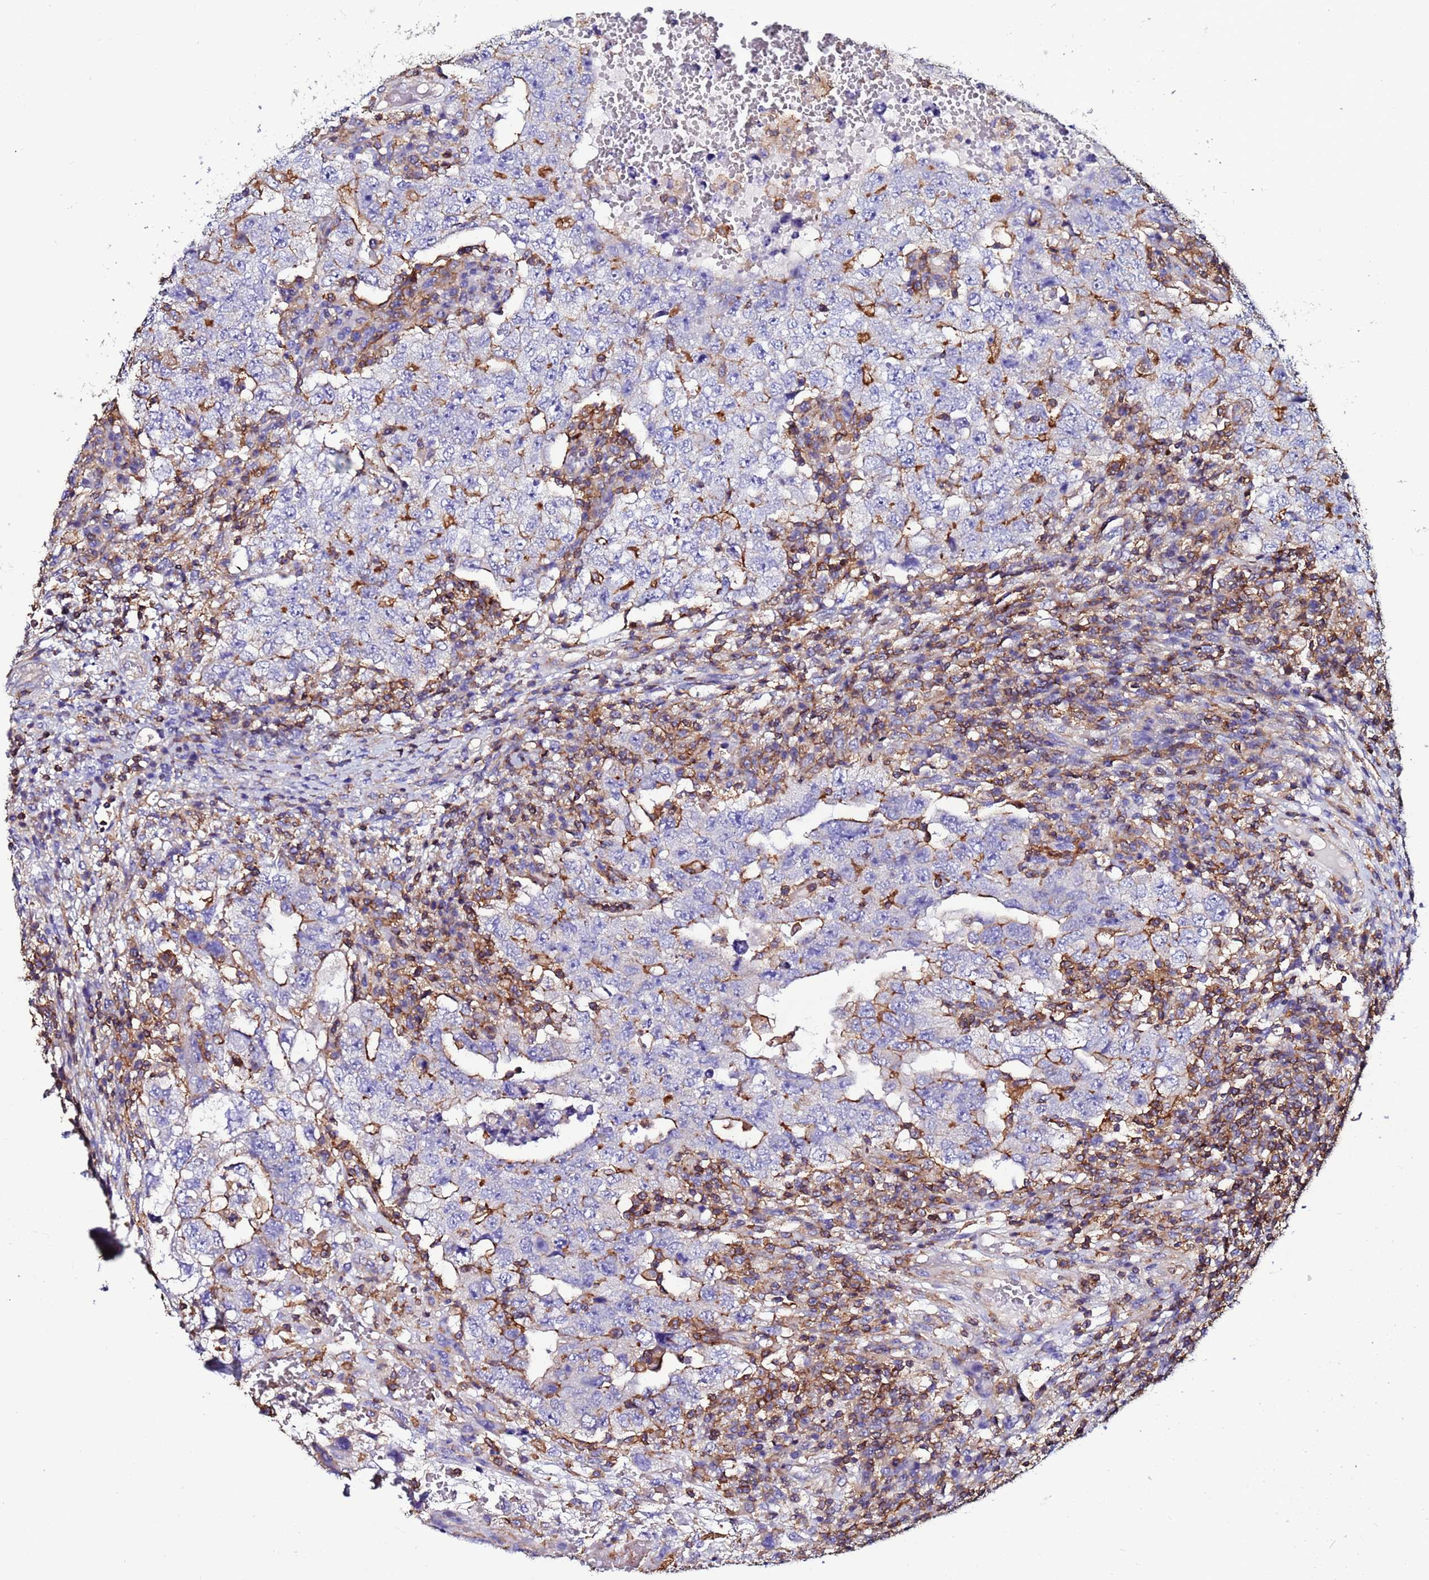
{"staining": {"intensity": "moderate", "quantity": "25%-75%", "location": "cytoplasmic/membranous"}, "tissue": "testis cancer", "cell_type": "Tumor cells", "image_type": "cancer", "snomed": [{"axis": "morphology", "description": "Carcinoma, Embryonal, NOS"}, {"axis": "topography", "description": "Testis"}], "caption": "Testis embryonal carcinoma tissue reveals moderate cytoplasmic/membranous expression in approximately 25%-75% of tumor cells, visualized by immunohistochemistry.", "gene": "ACTB", "patient": {"sex": "male", "age": 26}}